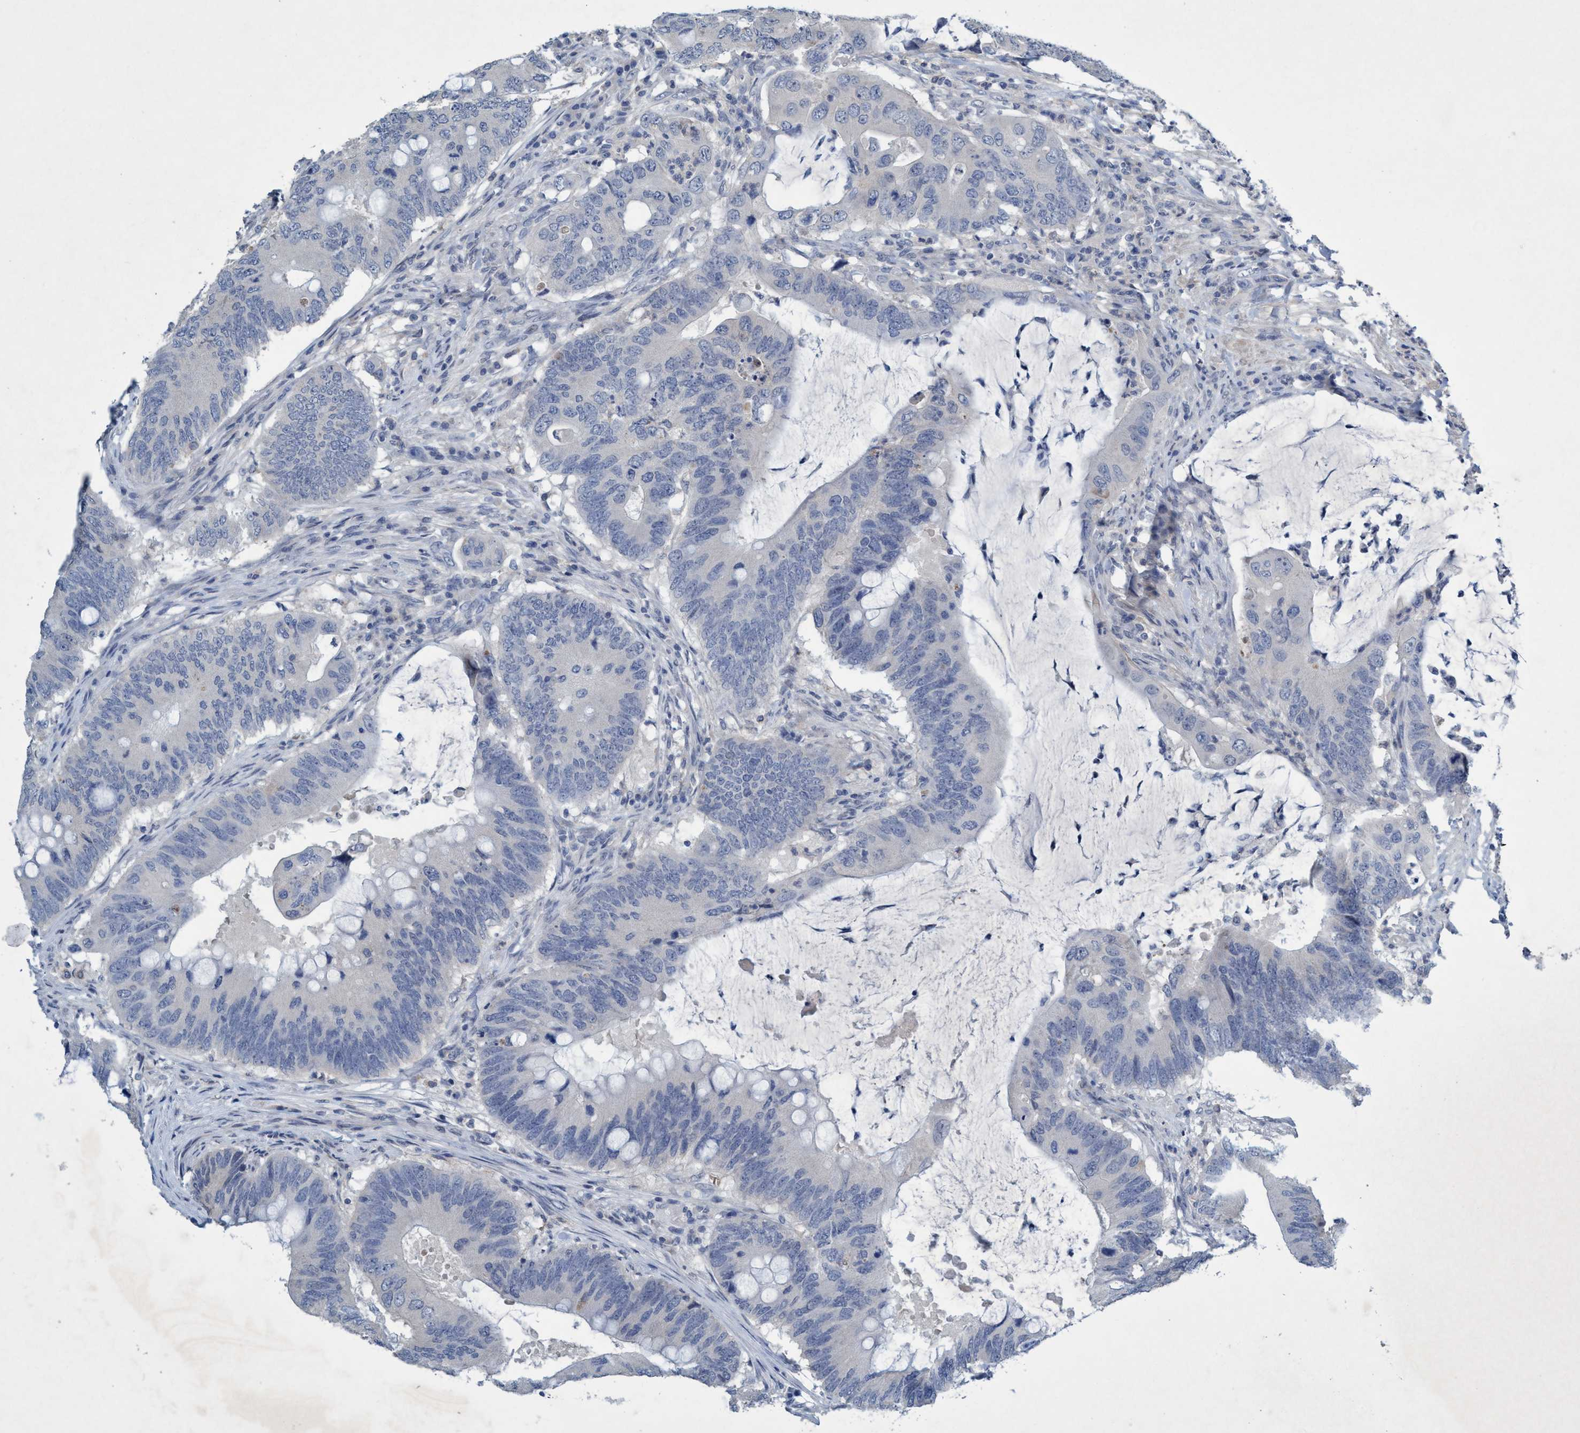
{"staining": {"intensity": "negative", "quantity": "none", "location": "none"}, "tissue": "colorectal cancer", "cell_type": "Tumor cells", "image_type": "cancer", "snomed": [{"axis": "morphology", "description": "Adenocarcinoma, NOS"}, {"axis": "topography", "description": "Colon"}], "caption": "The IHC micrograph has no significant positivity in tumor cells of colorectal cancer (adenocarcinoma) tissue.", "gene": "RNF208", "patient": {"sex": "male", "age": 71}}